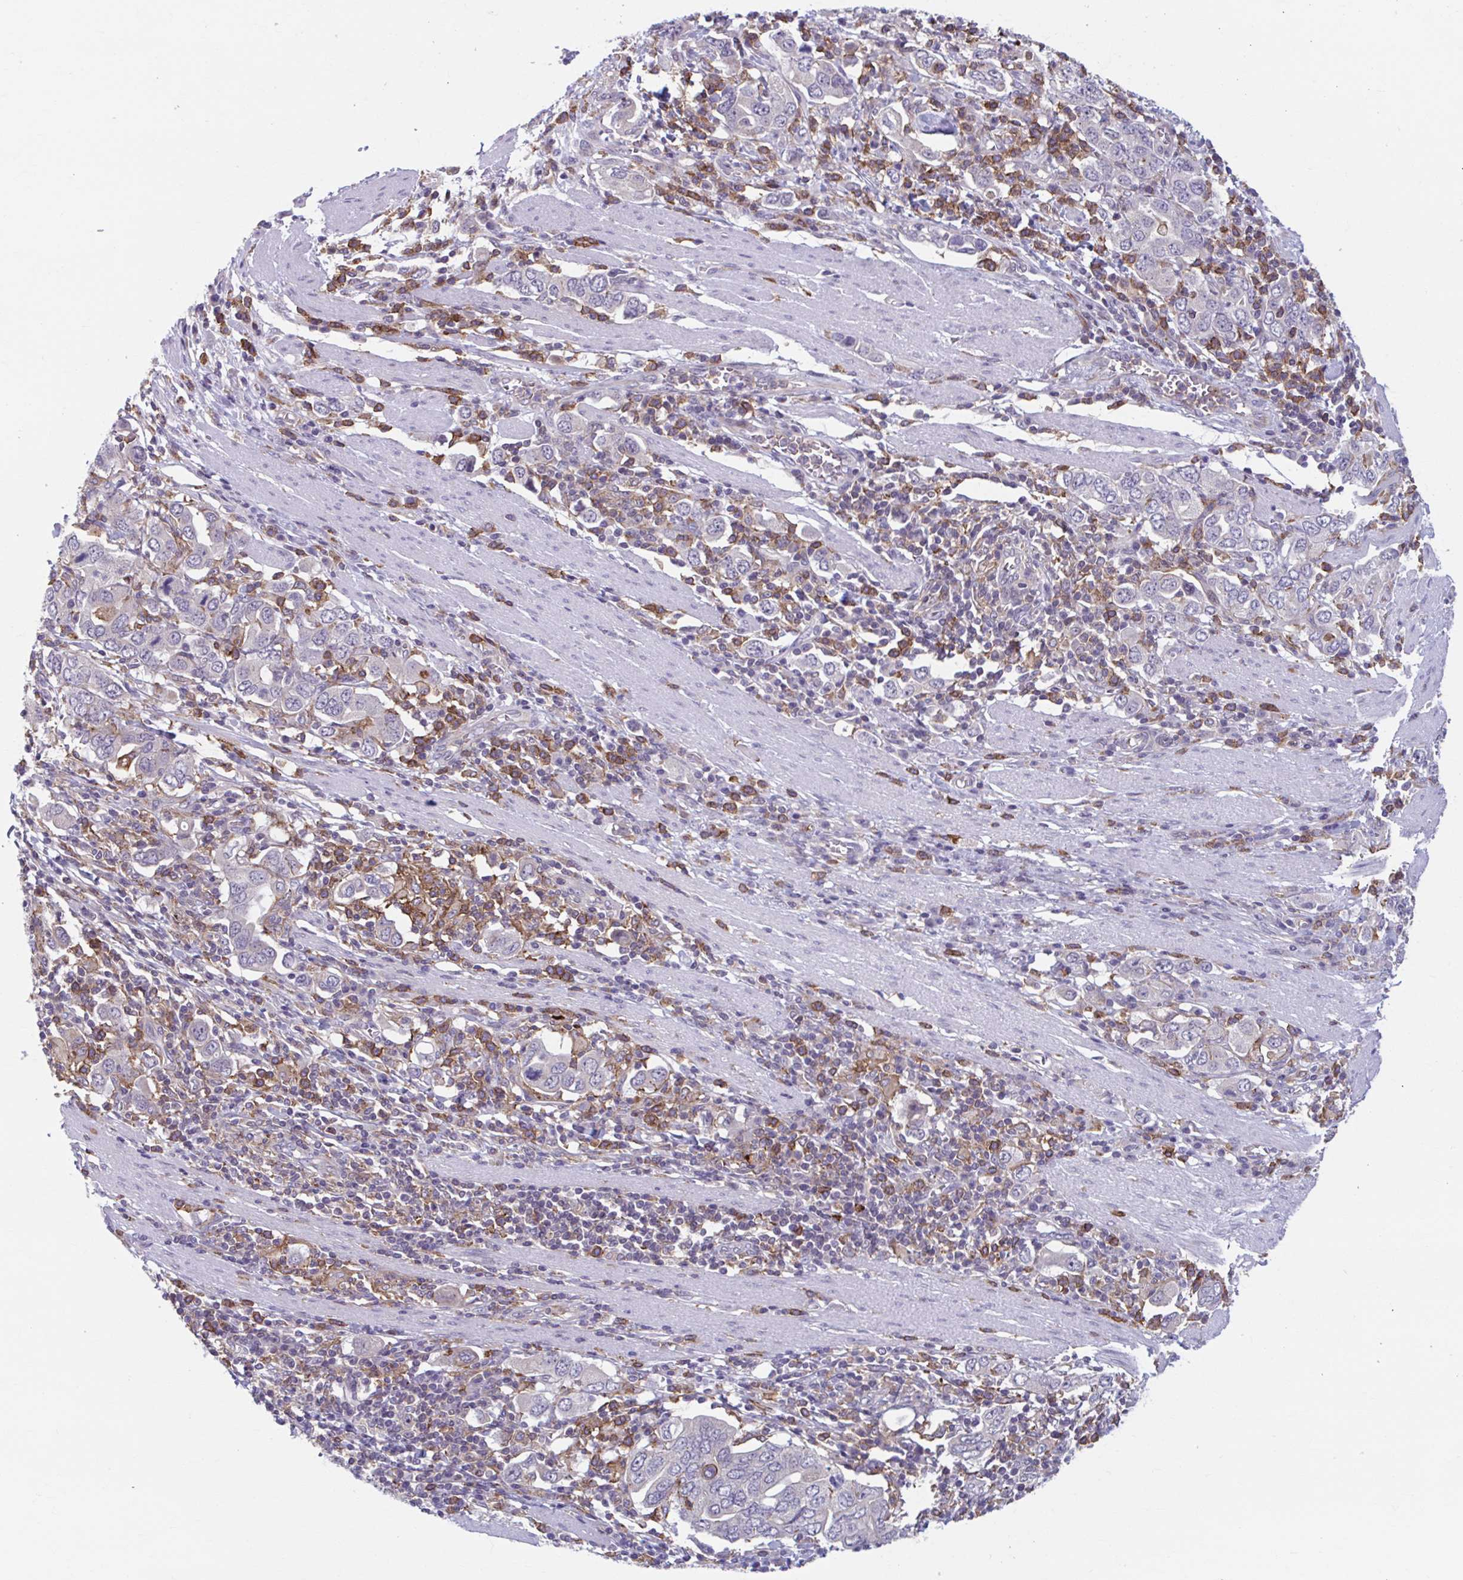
{"staining": {"intensity": "negative", "quantity": "none", "location": "none"}, "tissue": "stomach cancer", "cell_type": "Tumor cells", "image_type": "cancer", "snomed": [{"axis": "morphology", "description": "Adenocarcinoma, NOS"}, {"axis": "topography", "description": "Stomach, upper"}, {"axis": "topography", "description": "Stomach"}], "caption": "Stomach adenocarcinoma was stained to show a protein in brown. There is no significant staining in tumor cells. (Brightfield microscopy of DAB (3,3'-diaminobenzidine) immunohistochemistry at high magnification).", "gene": "ADAT3", "patient": {"sex": "male", "age": 62}}